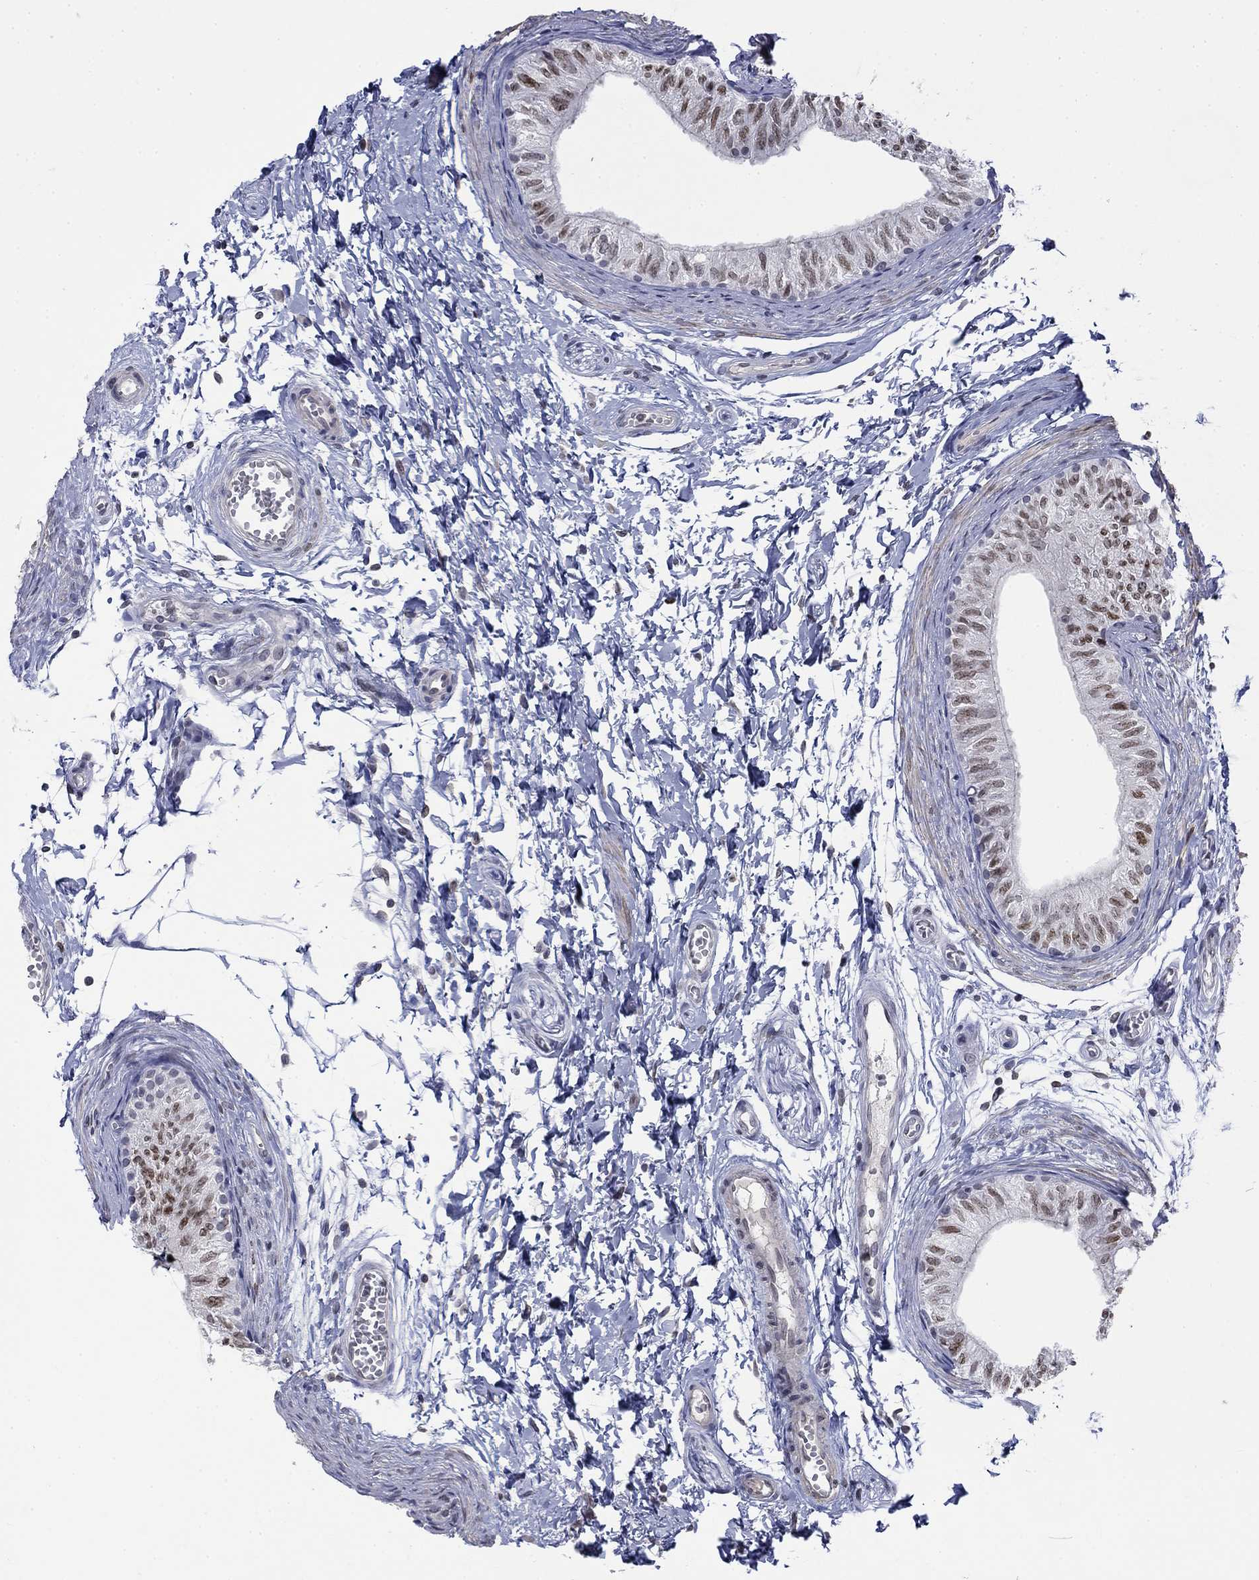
{"staining": {"intensity": "moderate", "quantity": "25%-75%", "location": "nuclear"}, "tissue": "epididymis", "cell_type": "Glandular cells", "image_type": "normal", "snomed": [{"axis": "morphology", "description": "Normal tissue, NOS"}, {"axis": "topography", "description": "Epididymis"}], "caption": "Brown immunohistochemical staining in normal epididymis reveals moderate nuclear staining in approximately 25%-75% of glandular cells.", "gene": "TOR1AIP1", "patient": {"sex": "male", "age": 22}}